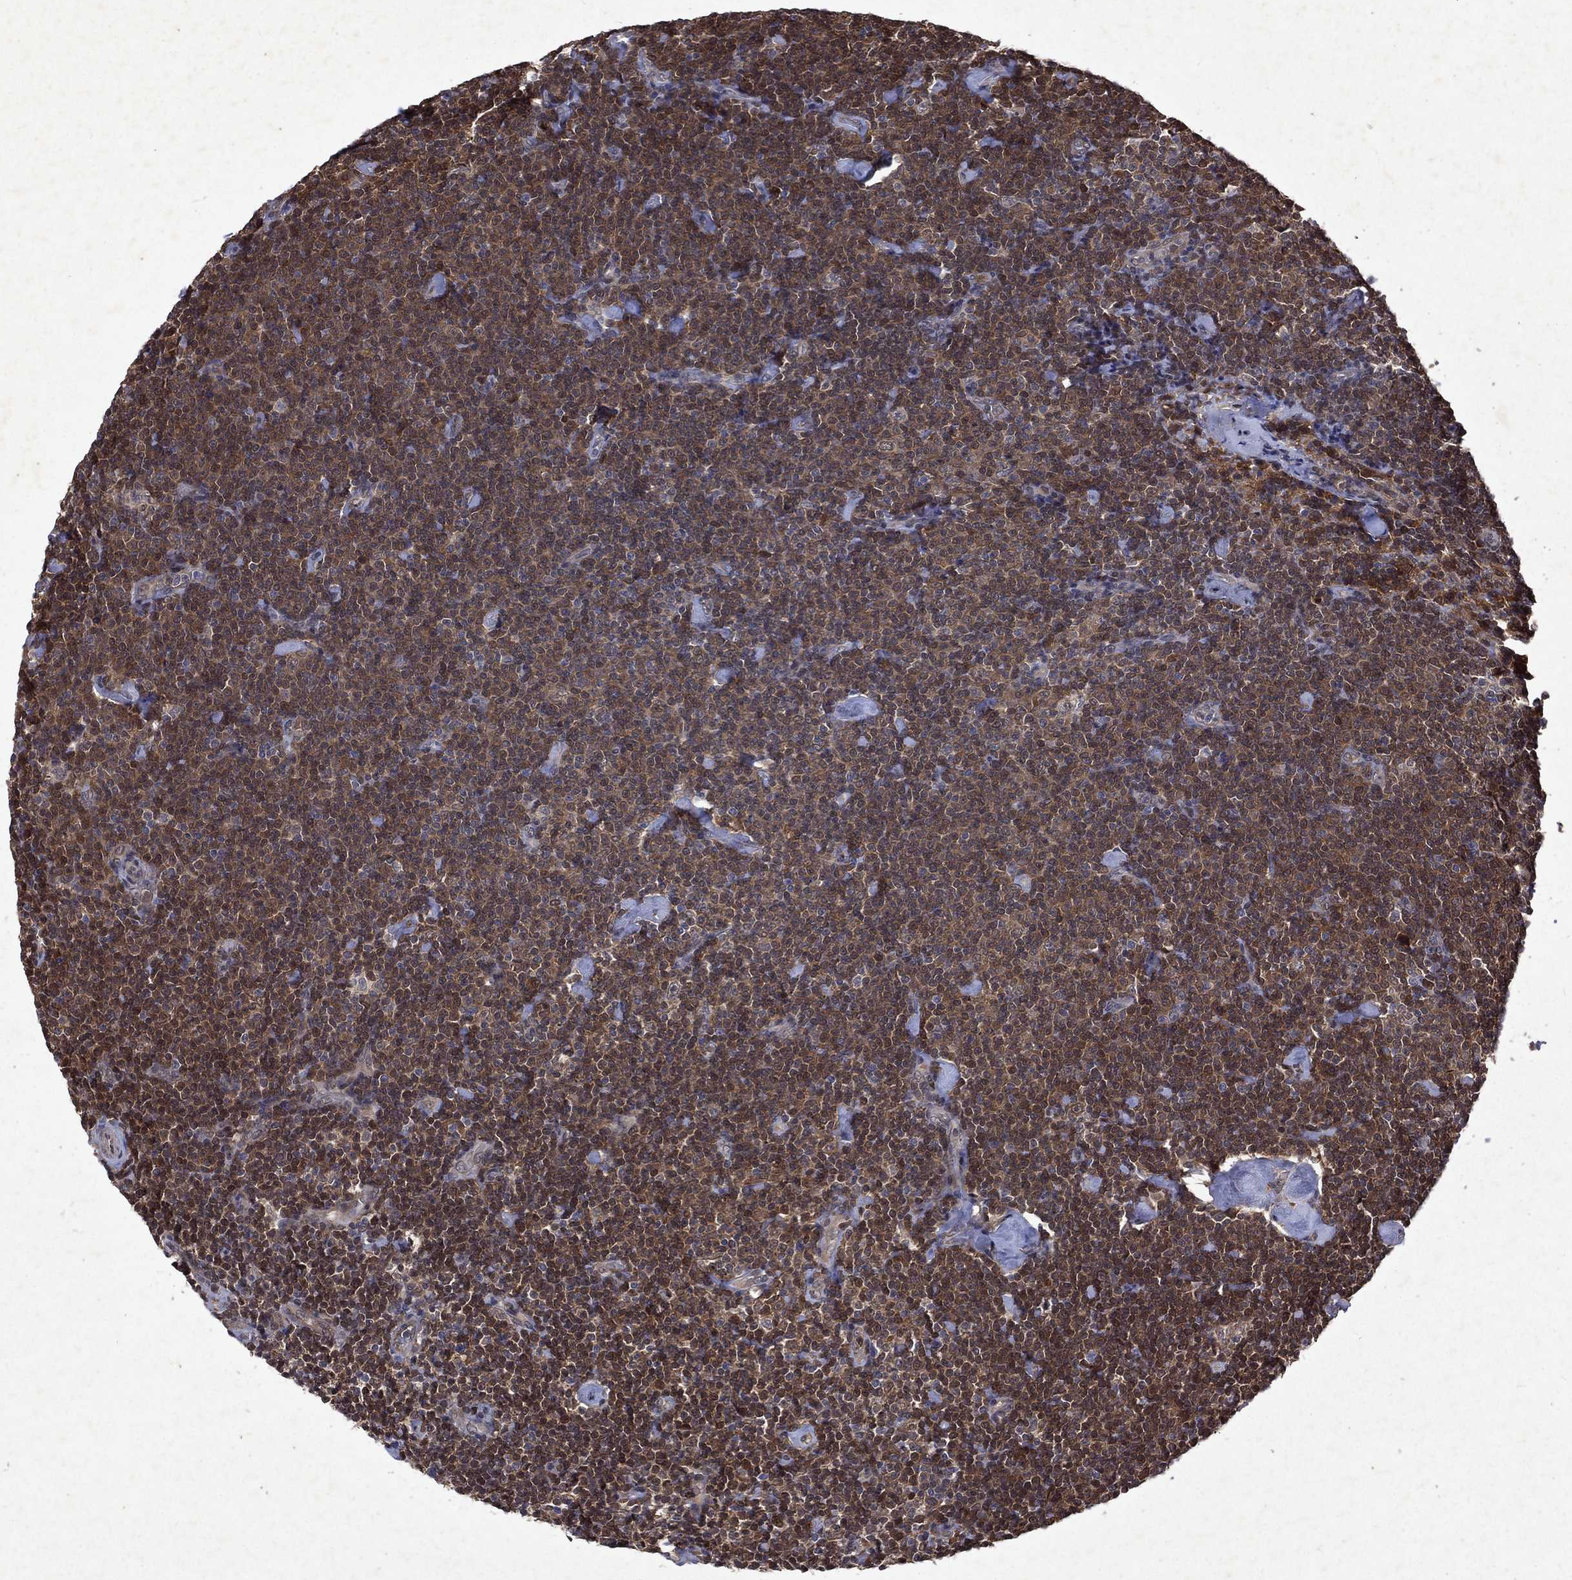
{"staining": {"intensity": "moderate", "quantity": ">75%", "location": "cytoplasmic/membranous"}, "tissue": "lymphoma", "cell_type": "Tumor cells", "image_type": "cancer", "snomed": [{"axis": "morphology", "description": "Malignant lymphoma, non-Hodgkin's type, Low grade"}, {"axis": "topography", "description": "Lymph node"}], "caption": "Moderate cytoplasmic/membranous positivity for a protein is appreciated in about >75% of tumor cells of lymphoma using immunohistochemistry (IHC).", "gene": "MTAP", "patient": {"sex": "male", "age": 81}}